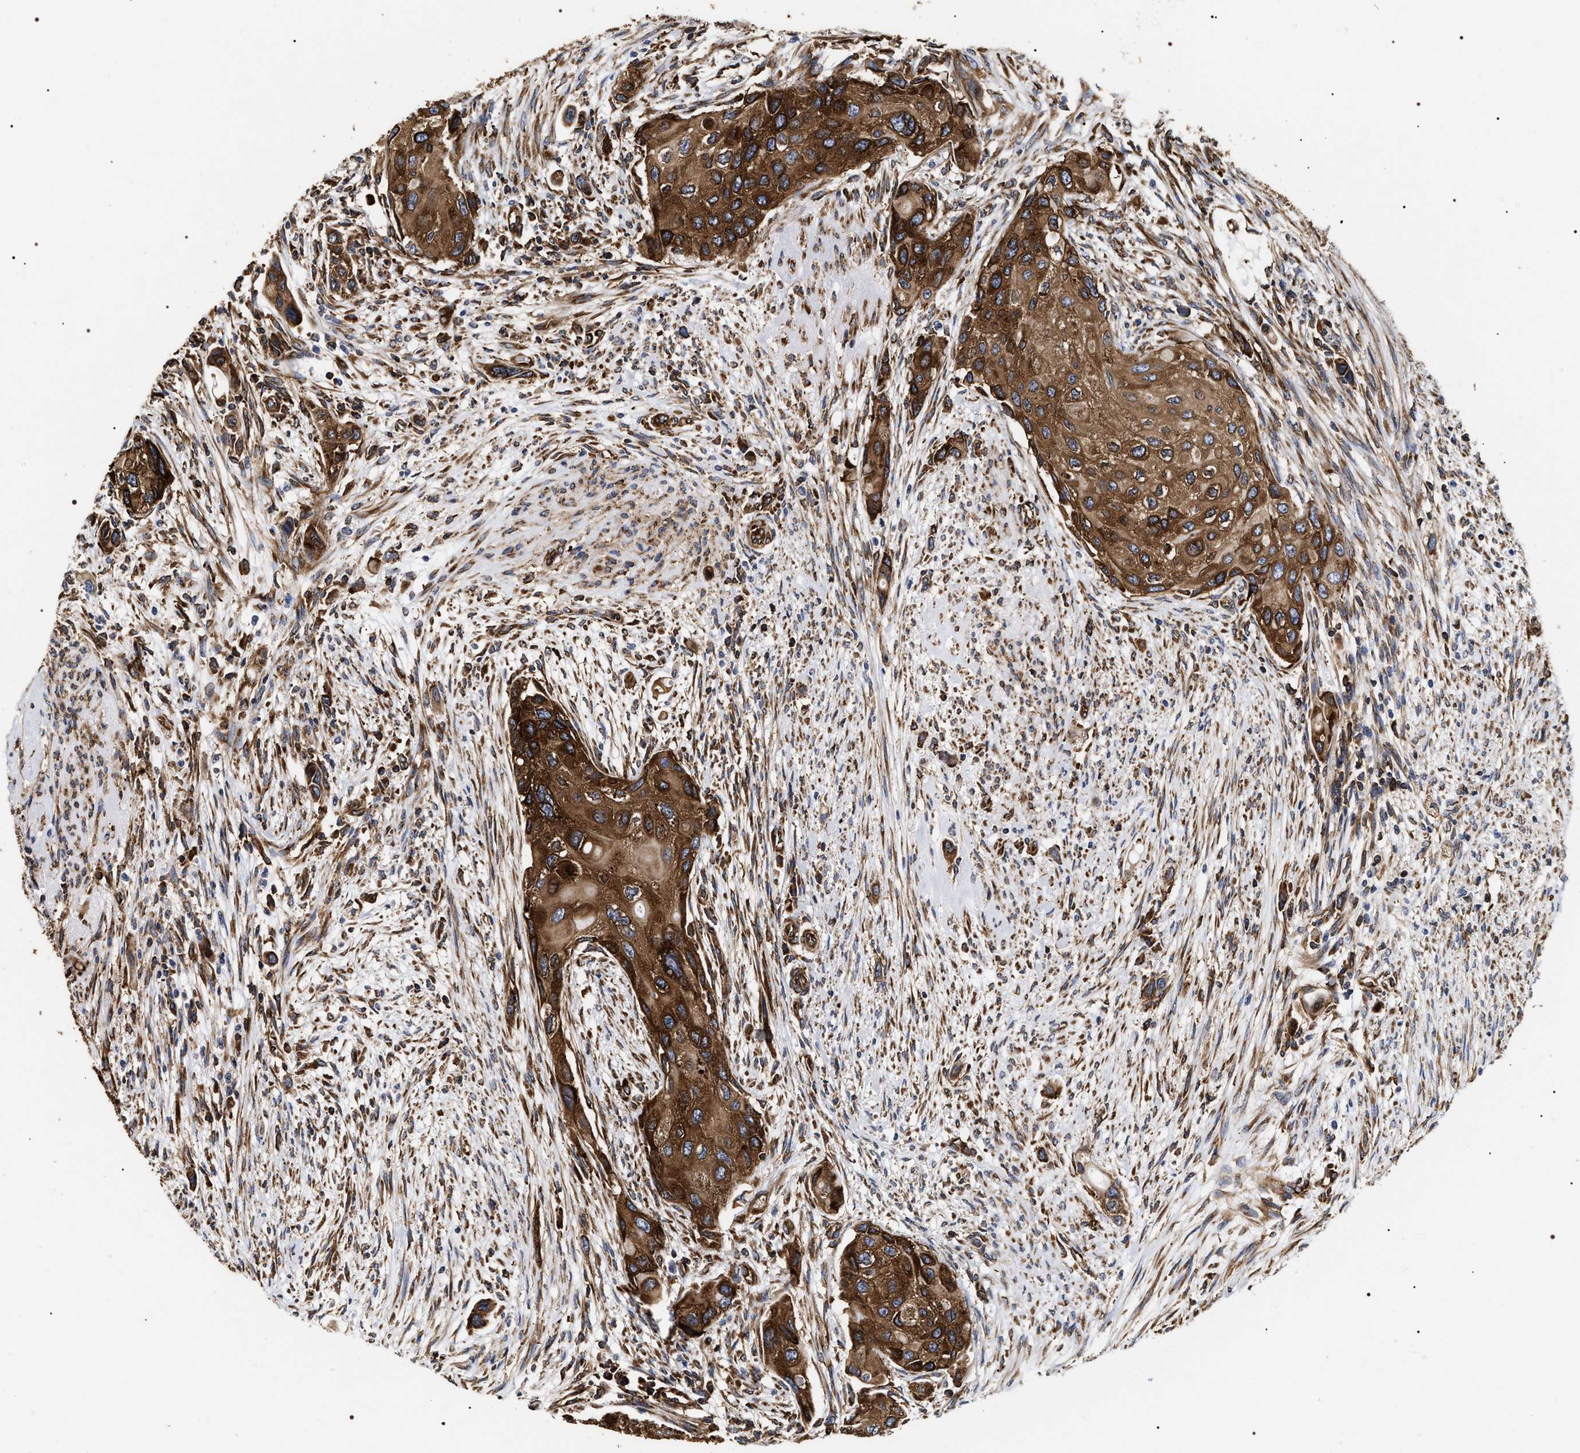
{"staining": {"intensity": "strong", "quantity": ">75%", "location": "cytoplasmic/membranous"}, "tissue": "urothelial cancer", "cell_type": "Tumor cells", "image_type": "cancer", "snomed": [{"axis": "morphology", "description": "Urothelial carcinoma, High grade"}, {"axis": "topography", "description": "Urinary bladder"}], "caption": "This is an image of immunohistochemistry staining of urothelial carcinoma (high-grade), which shows strong expression in the cytoplasmic/membranous of tumor cells.", "gene": "SERBP1", "patient": {"sex": "female", "age": 56}}